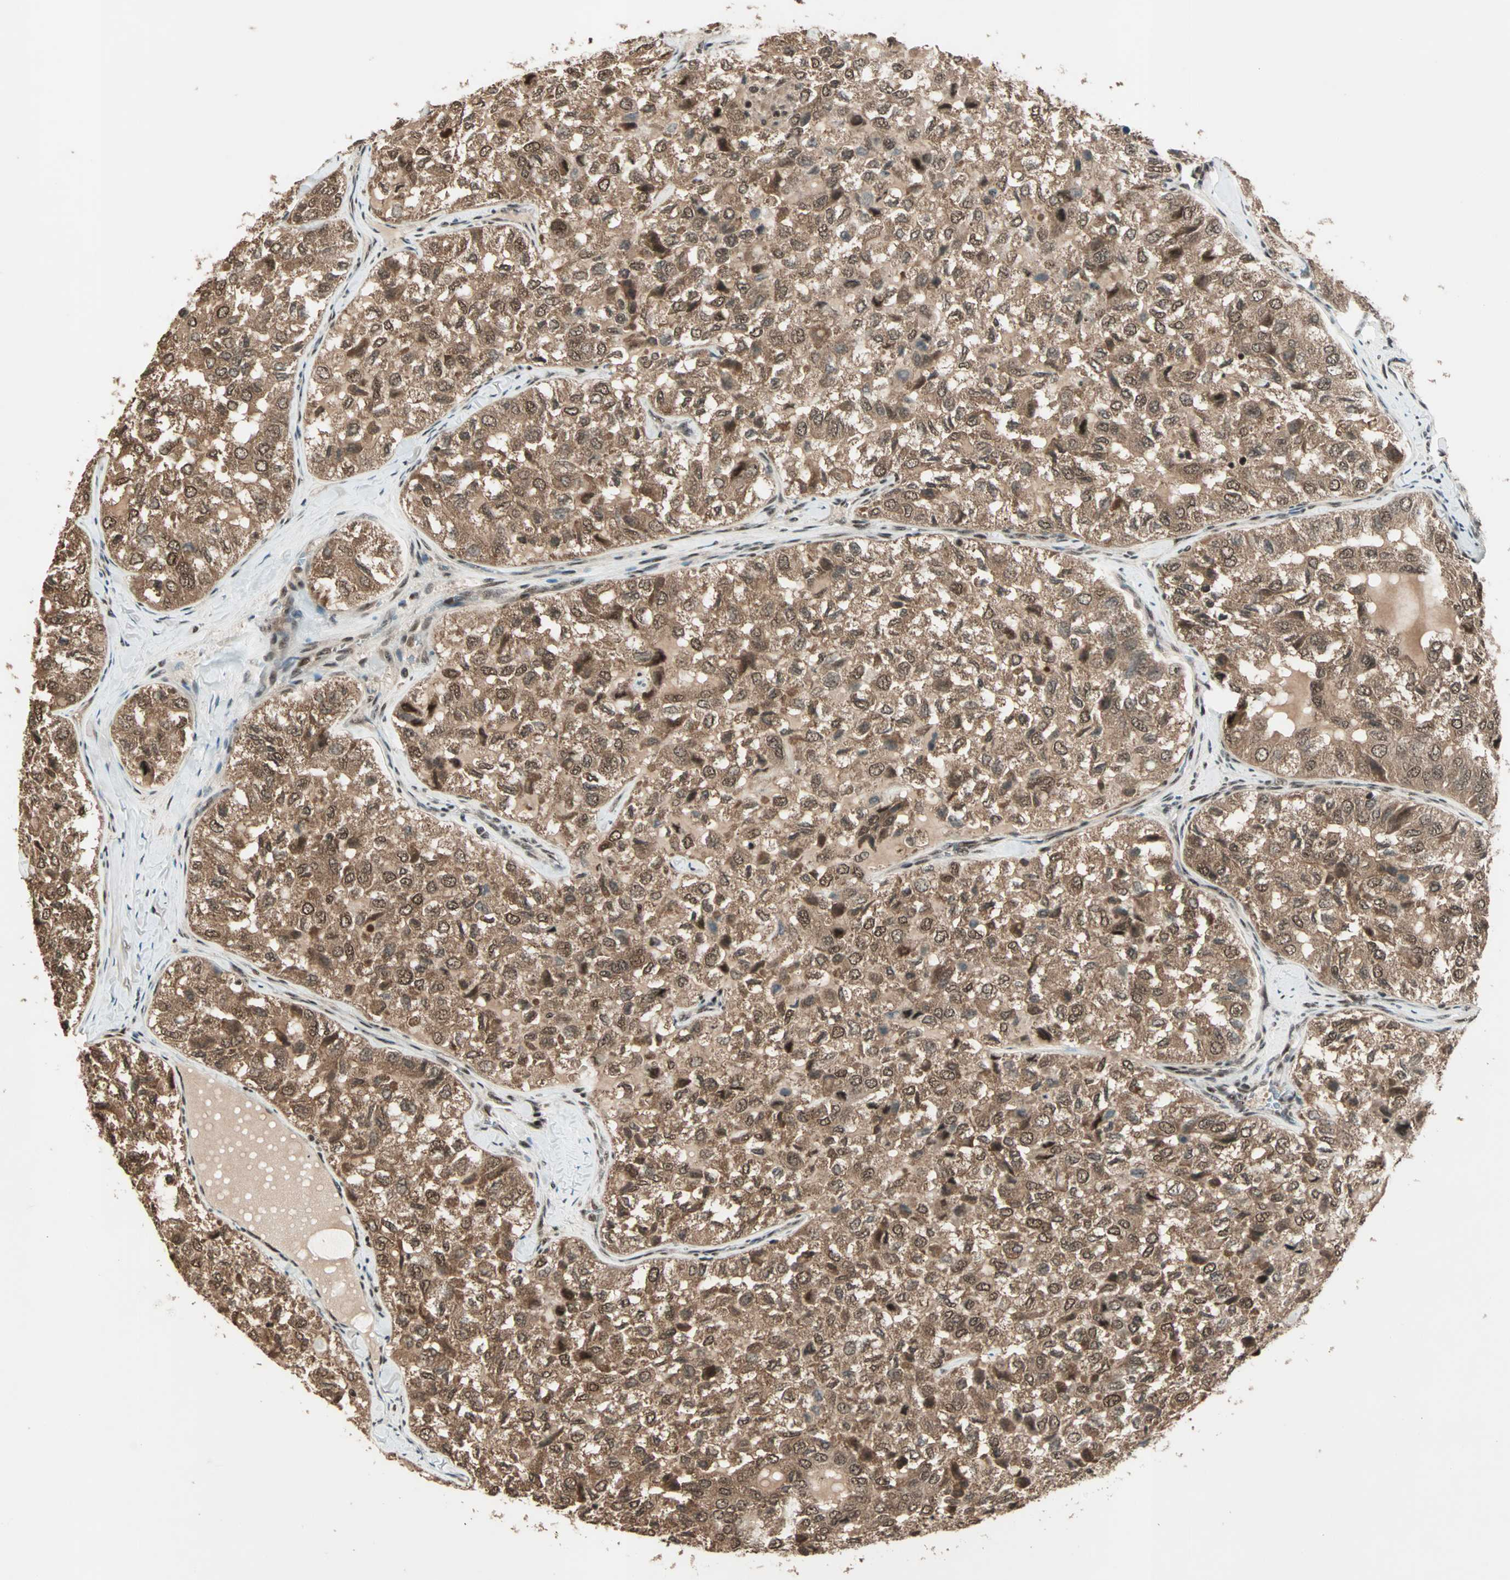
{"staining": {"intensity": "moderate", "quantity": ">75%", "location": "cytoplasmic/membranous"}, "tissue": "thyroid cancer", "cell_type": "Tumor cells", "image_type": "cancer", "snomed": [{"axis": "morphology", "description": "Follicular adenoma carcinoma, NOS"}, {"axis": "topography", "description": "Thyroid gland"}], "caption": "This histopathology image shows thyroid cancer stained with immunohistochemistry (IHC) to label a protein in brown. The cytoplasmic/membranous of tumor cells show moderate positivity for the protein. Nuclei are counter-stained blue.", "gene": "ZNF44", "patient": {"sex": "male", "age": 75}}